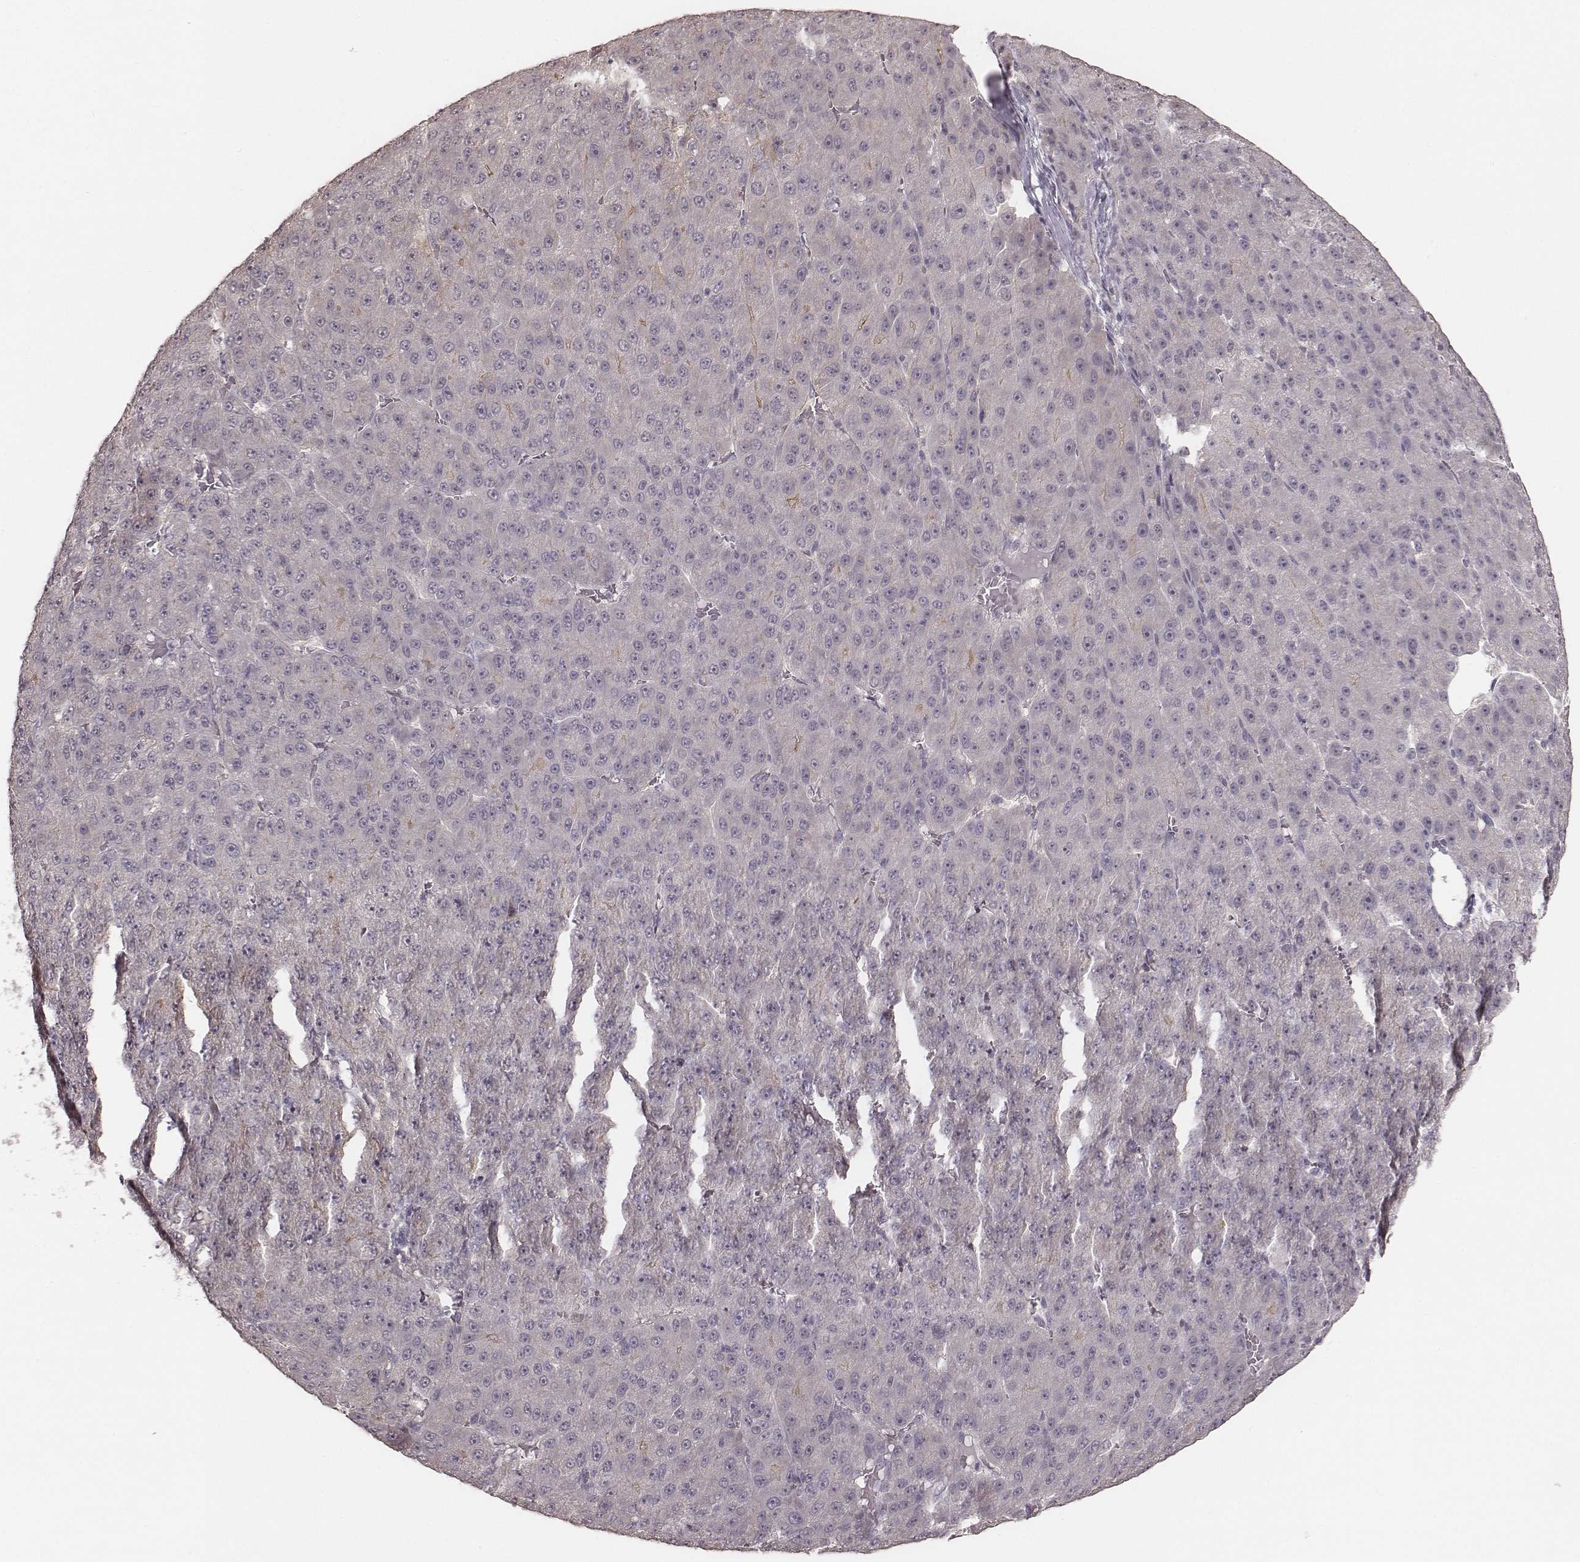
{"staining": {"intensity": "negative", "quantity": "none", "location": "none"}, "tissue": "liver cancer", "cell_type": "Tumor cells", "image_type": "cancer", "snomed": [{"axis": "morphology", "description": "Carcinoma, Hepatocellular, NOS"}, {"axis": "topography", "description": "Liver"}], "caption": "The micrograph shows no staining of tumor cells in liver hepatocellular carcinoma.", "gene": "LY6K", "patient": {"sex": "male", "age": 67}}